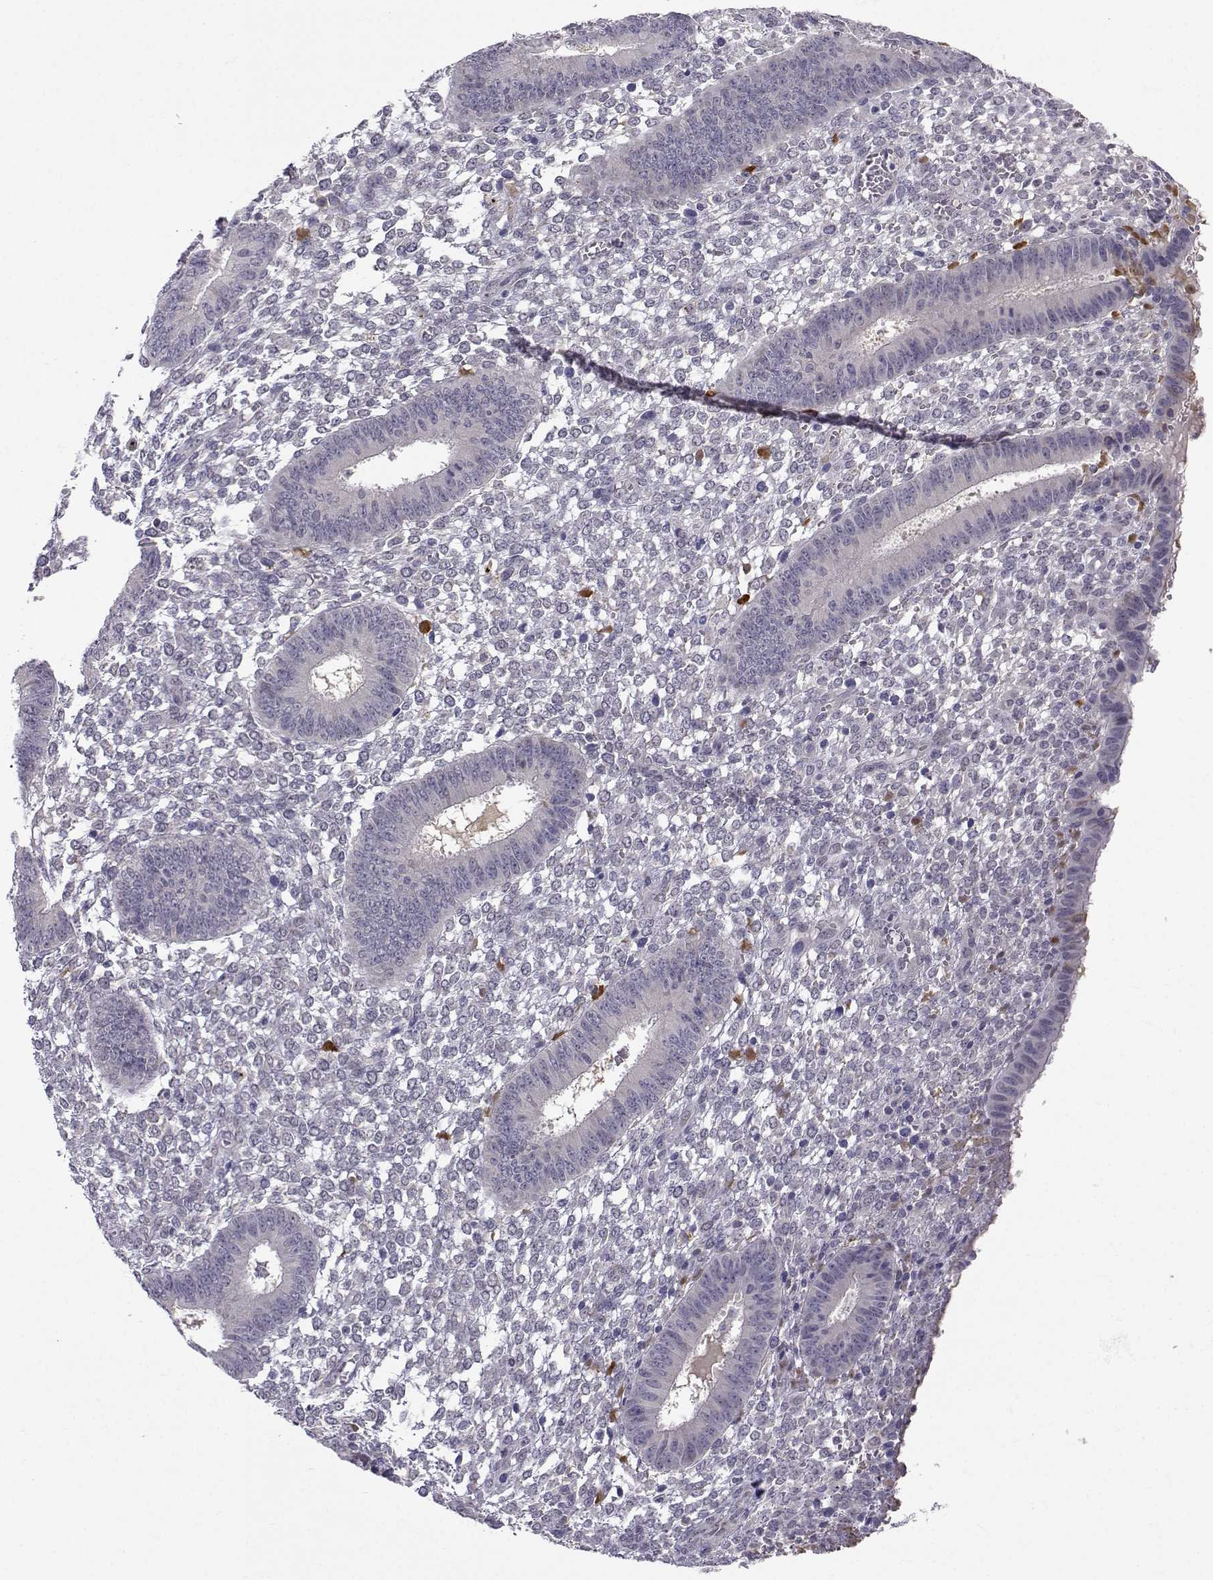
{"staining": {"intensity": "negative", "quantity": "none", "location": "none"}, "tissue": "endometrium", "cell_type": "Cells in endometrial stroma", "image_type": "normal", "snomed": [{"axis": "morphology", "description": "Normal tissue, NOS"}, {"axis": "topography", "description": "Endometrium"}], "caption": "Immunohistochemistry (IHC) of benign human endometrium shows no expression in cells in endometrial stroma.", "gene": "SLC6A3", "patient": {"sex": "female", "age": 42}}